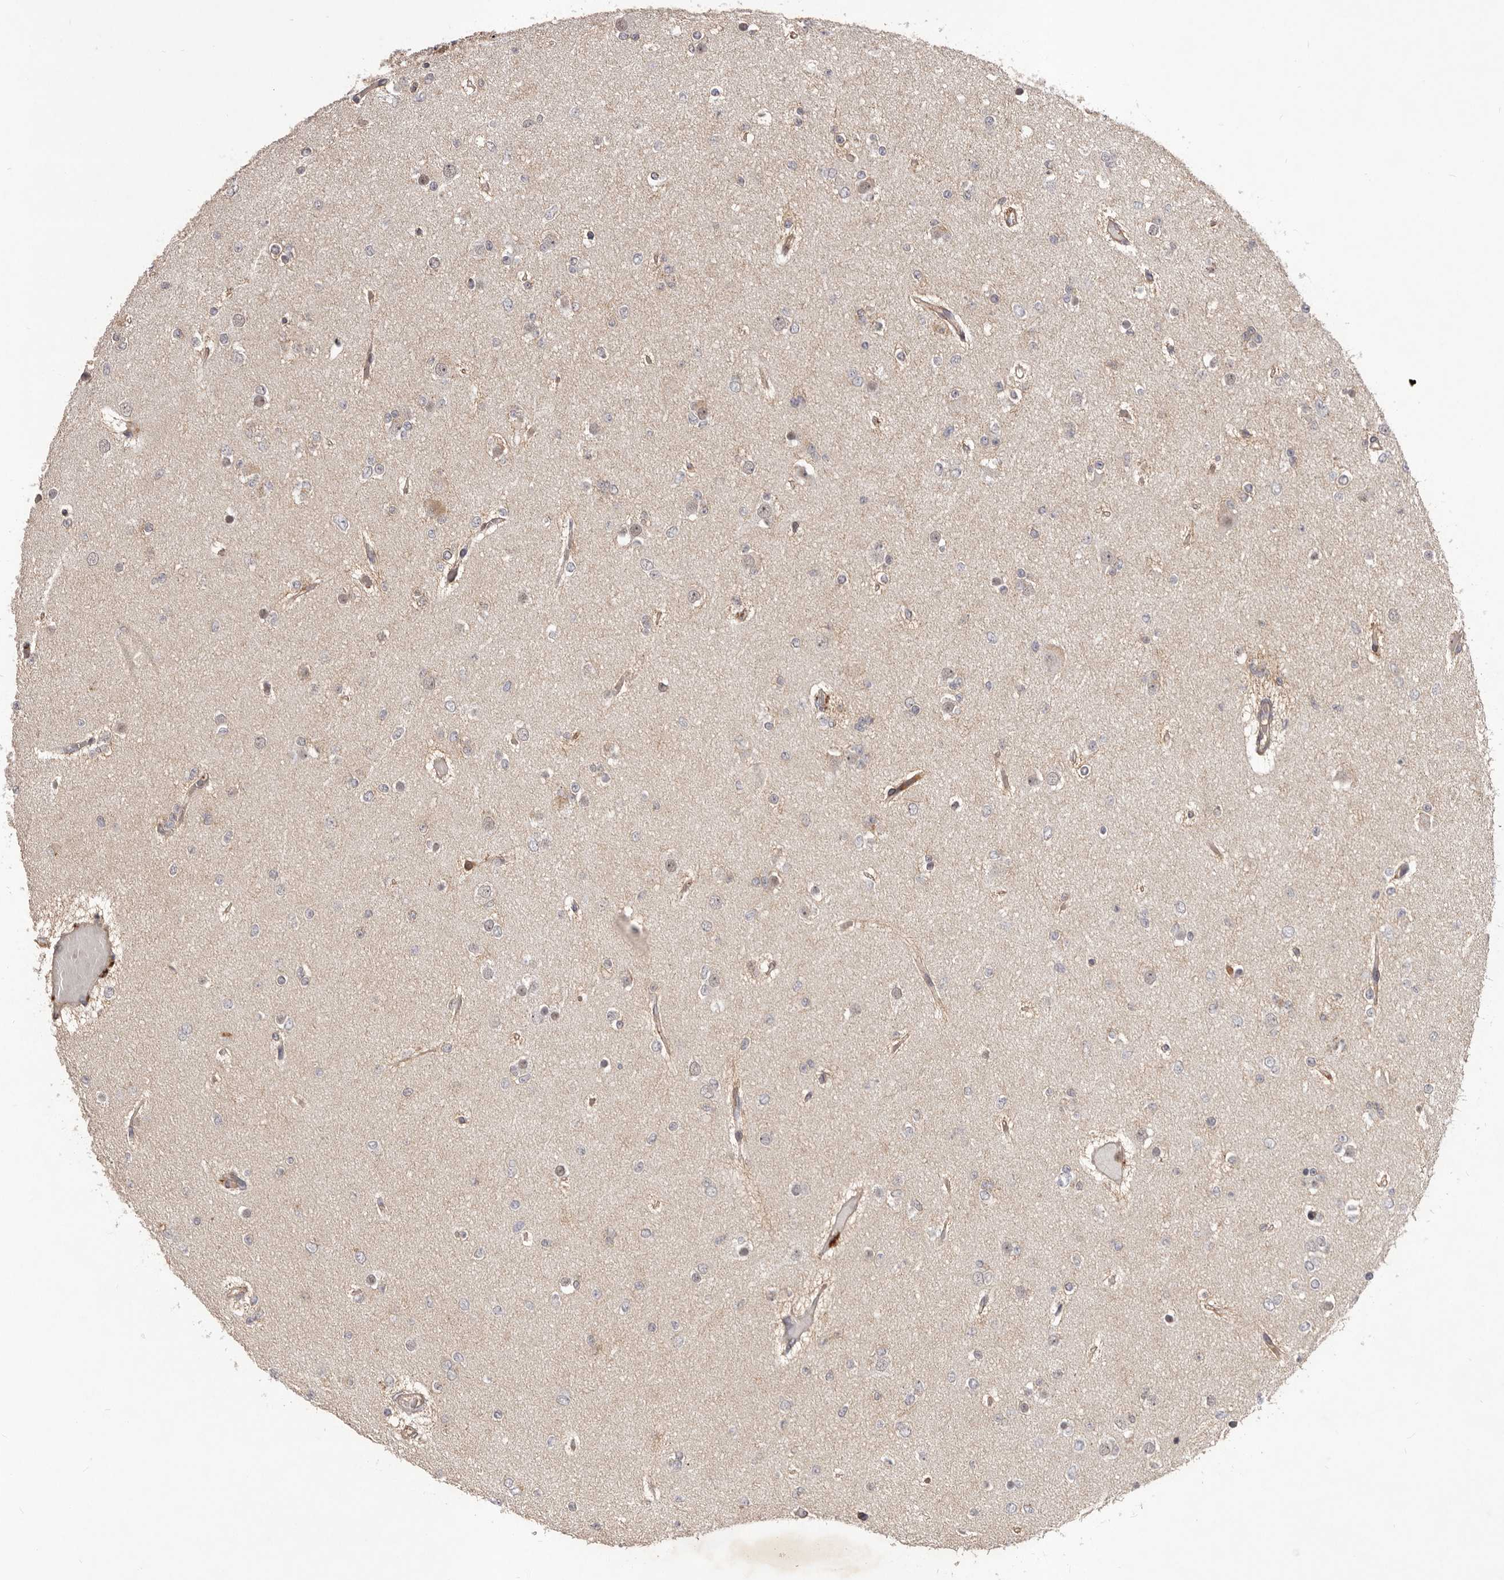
{"staining": {"intensity": "negative", "quantity": "none", "location": "none"}, "tissue": "glioma", "cell_type": "Tumor cells", "image_type": "cancer", "snomed": [{"axis": "morphology", "description": "Glioma, malignant, Low grade"}, {"axis": "topography", "description": "Brain"}], "caption": "Tumor cells show no significant protein positivity in glioma.", "gene": "GLIPR2", "patient": {"sex": "female", "age": 22}}